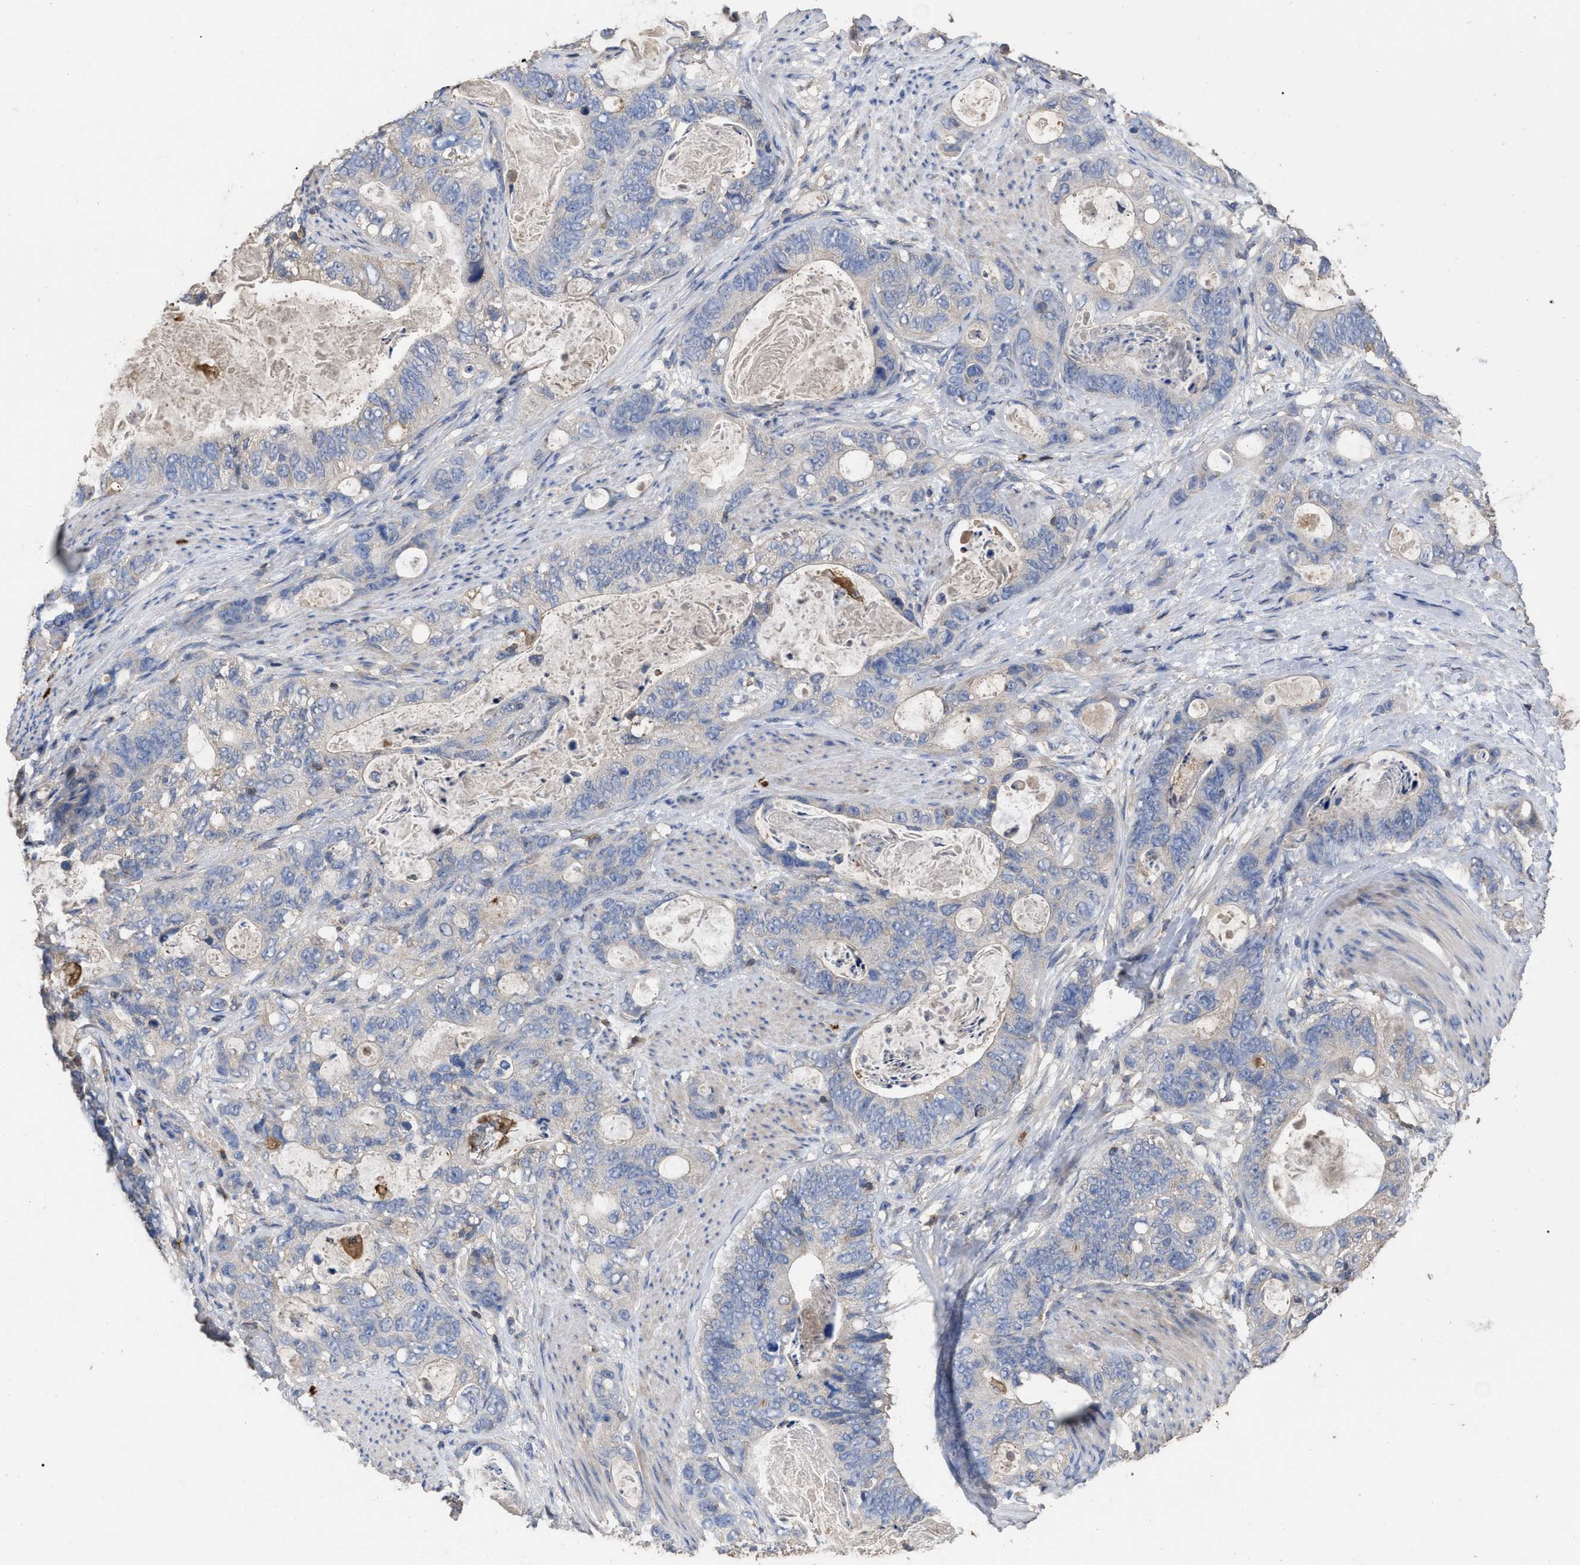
{"staining": {"intensity": "negative", "quantity": "none", "location": "none"}, "tissue": "stomach cancer", "cell_type": "Tumor cells", "image_type": "cancer", "snomed": [{"axis": "morphology", "description": "Normal tissue, NOS"}, {"axis": "morphology", "description": "Adenocarcinoma, NOS"}, {"axis": "topography", "description": "Stomach"}], "caption": "This is a histopathology image of immunohistochemistry (IHC) staining of stomach cancer (adenocarcinoma), which shows no positivity in tumor cells.", "gene": "GPR179", "patient": {"sex": "female", "age": 89}}